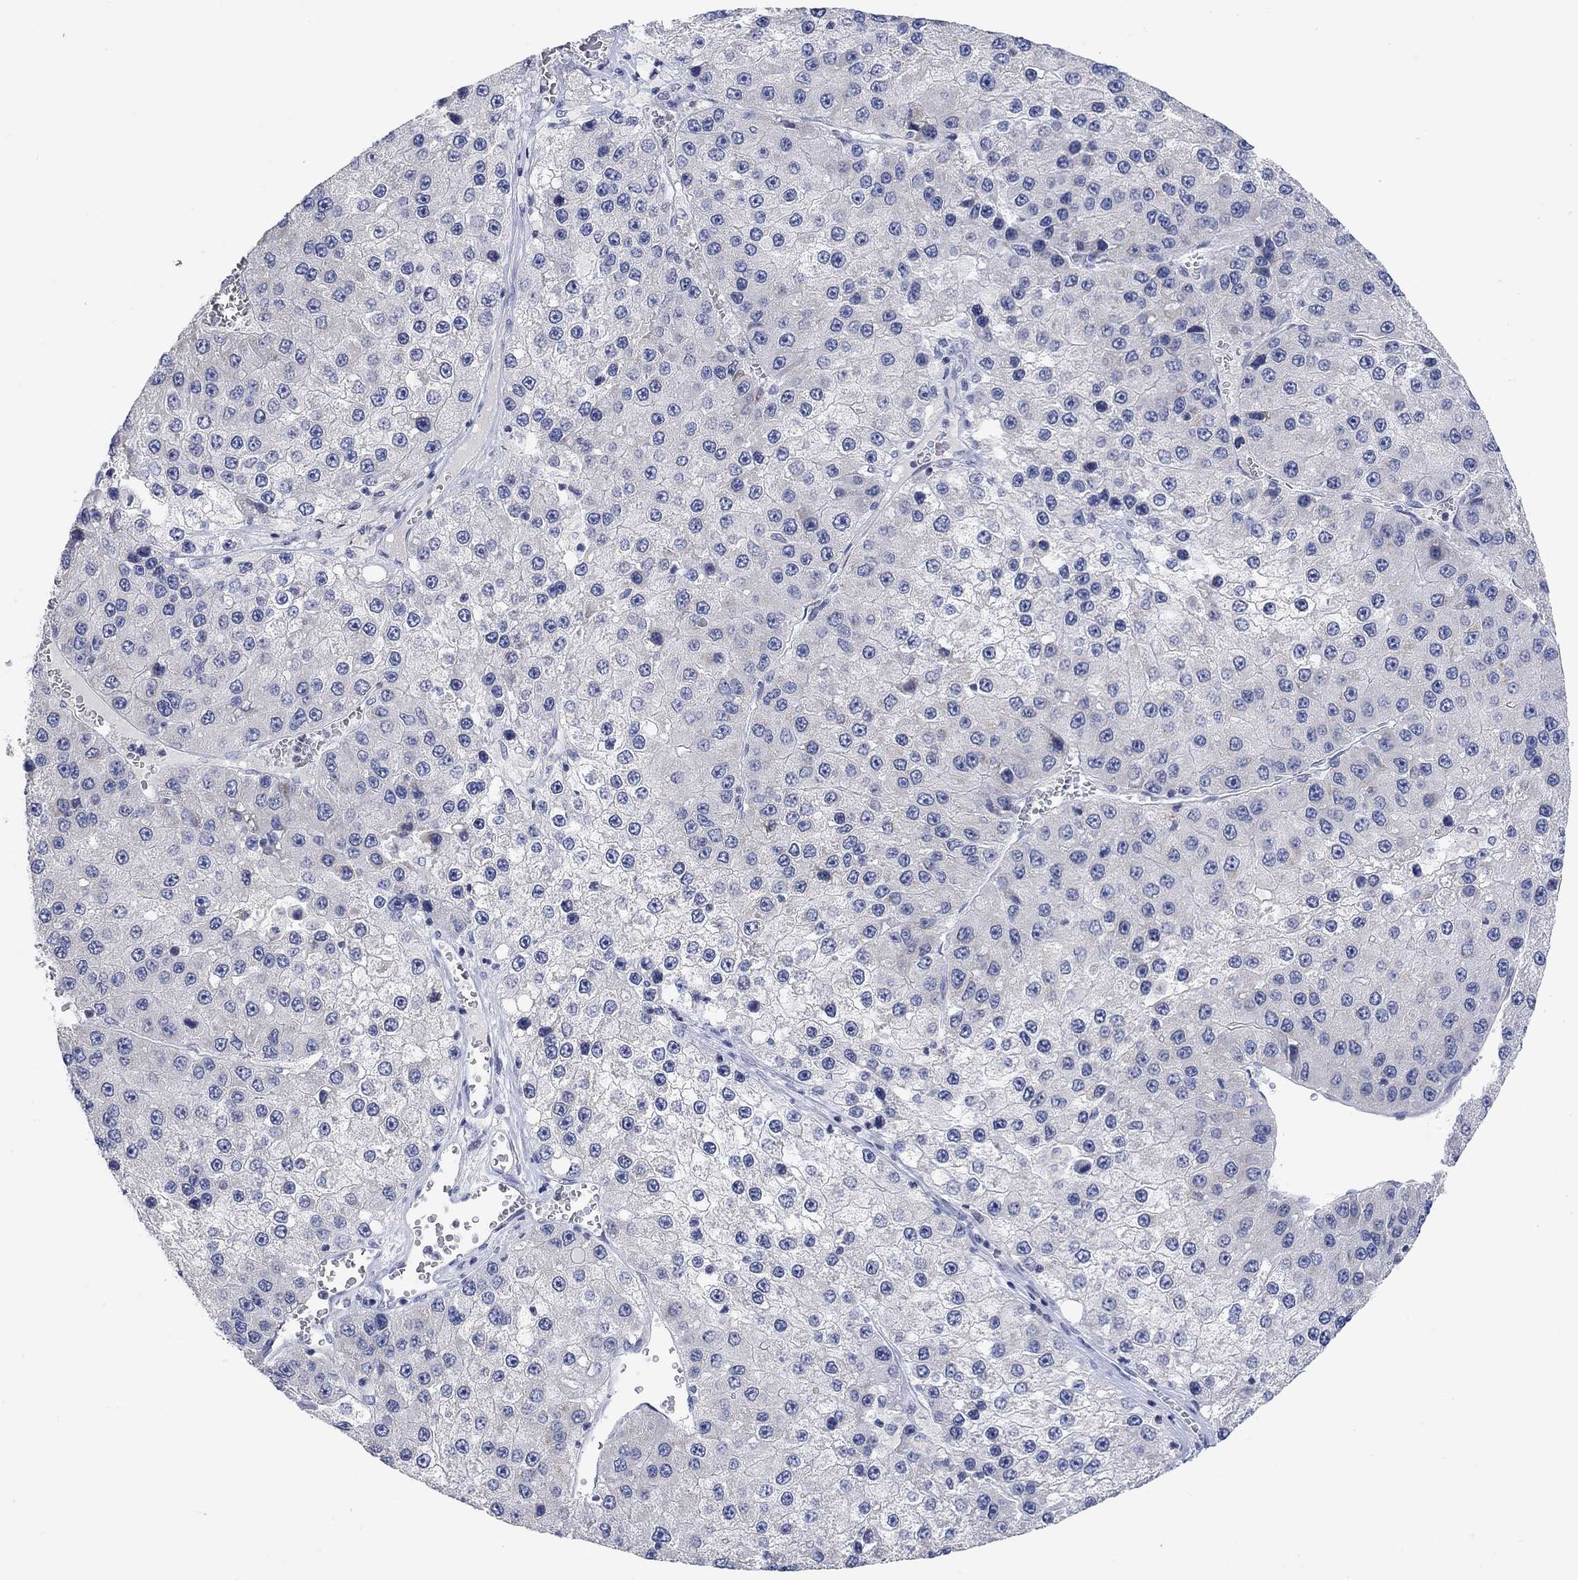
{"staining": {"intensity": "negative", "quantity": "none", "location": "none"}, "tissue": "liver cancer", "cell_type": "Tumor cells", "image_type": "cancer", "snomed": [{"axis": "morphology", "description": "Carcinoma, Hepatocellular, NOS"}, {"axis": "topography", "description": "Liver"}], "caption": "The histopathology image reveals no significant positivity in tumor cells of hepatocellular carcinoma (liver).", "gene": "ATP6V1E2", "patient": {"sex": "female", "age": 73}}